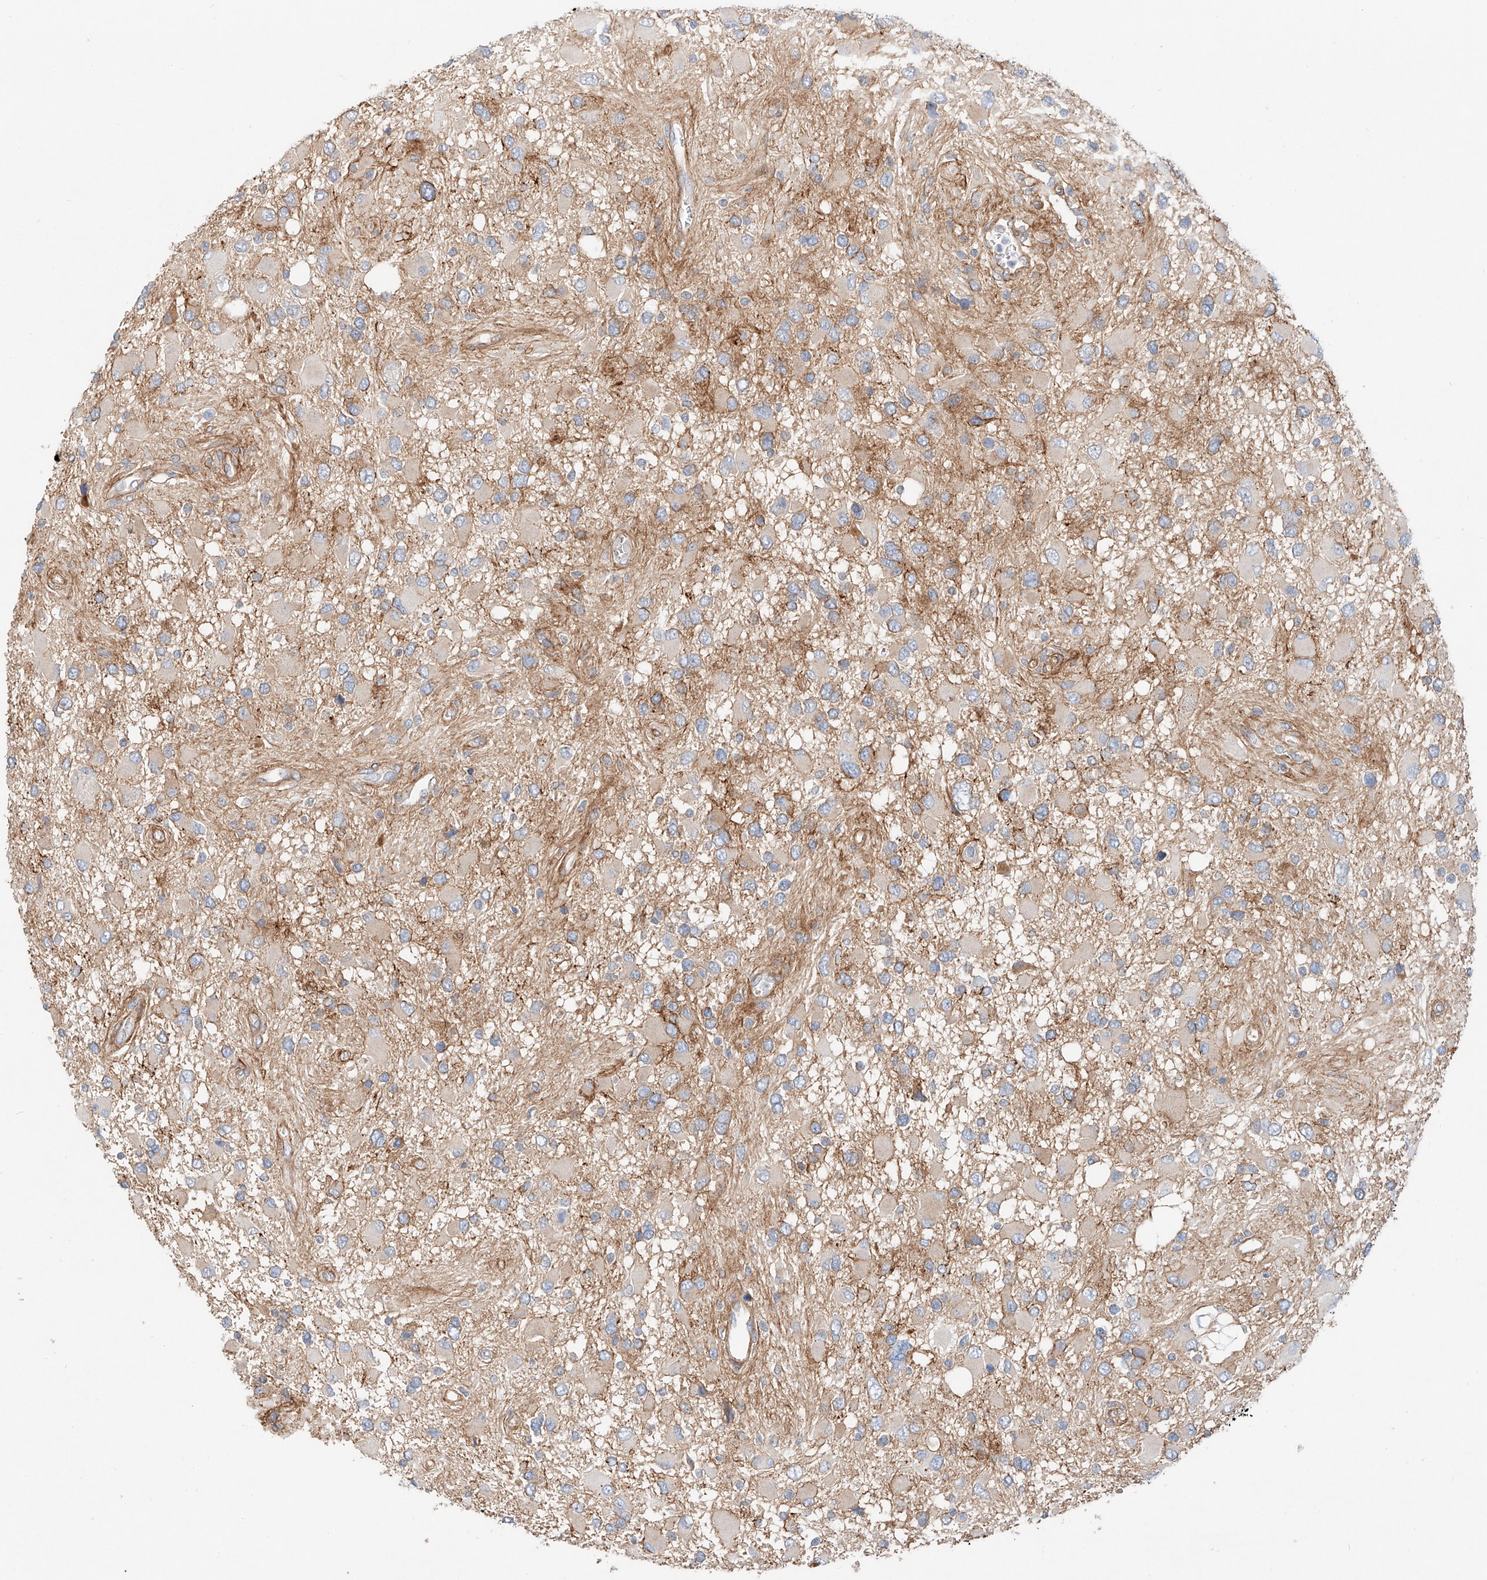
{"staining": {"intensity": "negative", "quantity": "none", "location": "none"}, "tissue": "glioma", "cell_type": "Tumor cells", "image_type": "cancer", "snomed": [{"axis": "morphology", "description": "Glioma, malignant, High grade"}, {"axis": "topography", "description": "Brain"}], "caption": "Immunohistochemical staining of glioma shows no significant expression in tumor cells.", "gene": "MINDY4", "patient": {"sex": "male", "age": 53}}